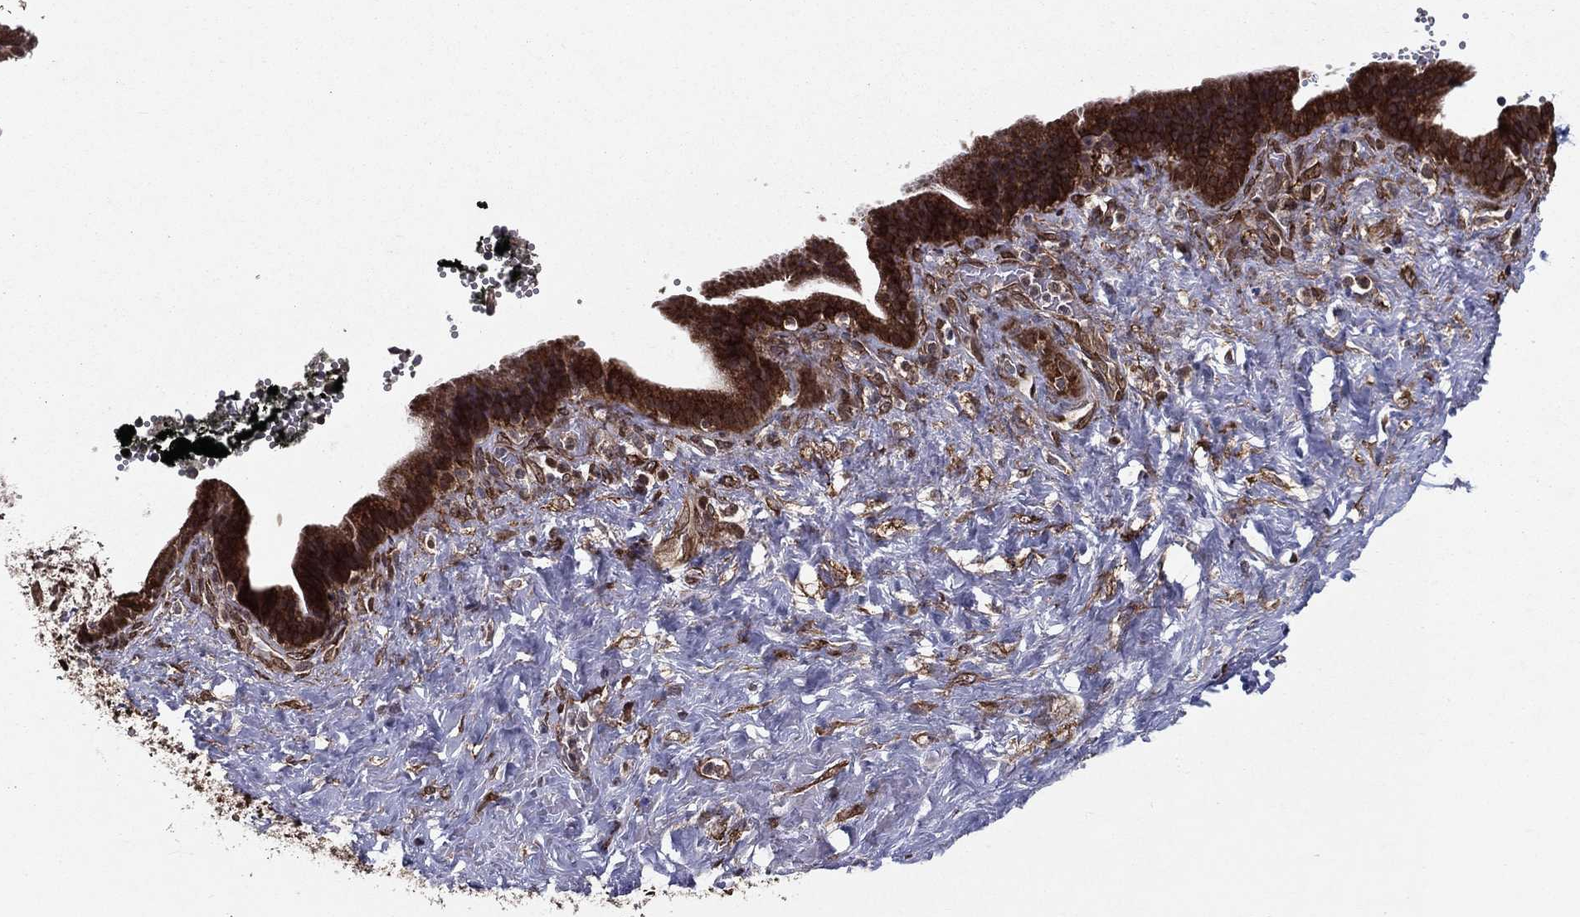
{"staining": {"intensity": "strong", "quantity": ">75%", "location": "cytoplasmic/membranous"}, "tissue": "pancreatic cancer", "cell_type": "Tumor cells", "image_type": "cancer", "snomed": [{"axis": "morphology", "description": "Adenocarcinoma, NOS"}, {"axis": "topography", "description": "Pancreas"}], "caption": "A photomicrograph of human pancreatic adenocarcinoma stained for a protein demonstrates strong cytoplasmic/membranous brown staining in tumor cells. (IHC, brightfield microscopy, high magnification).", "gene": "CERS2", "patient": {"sex": "male", "age": 44}}